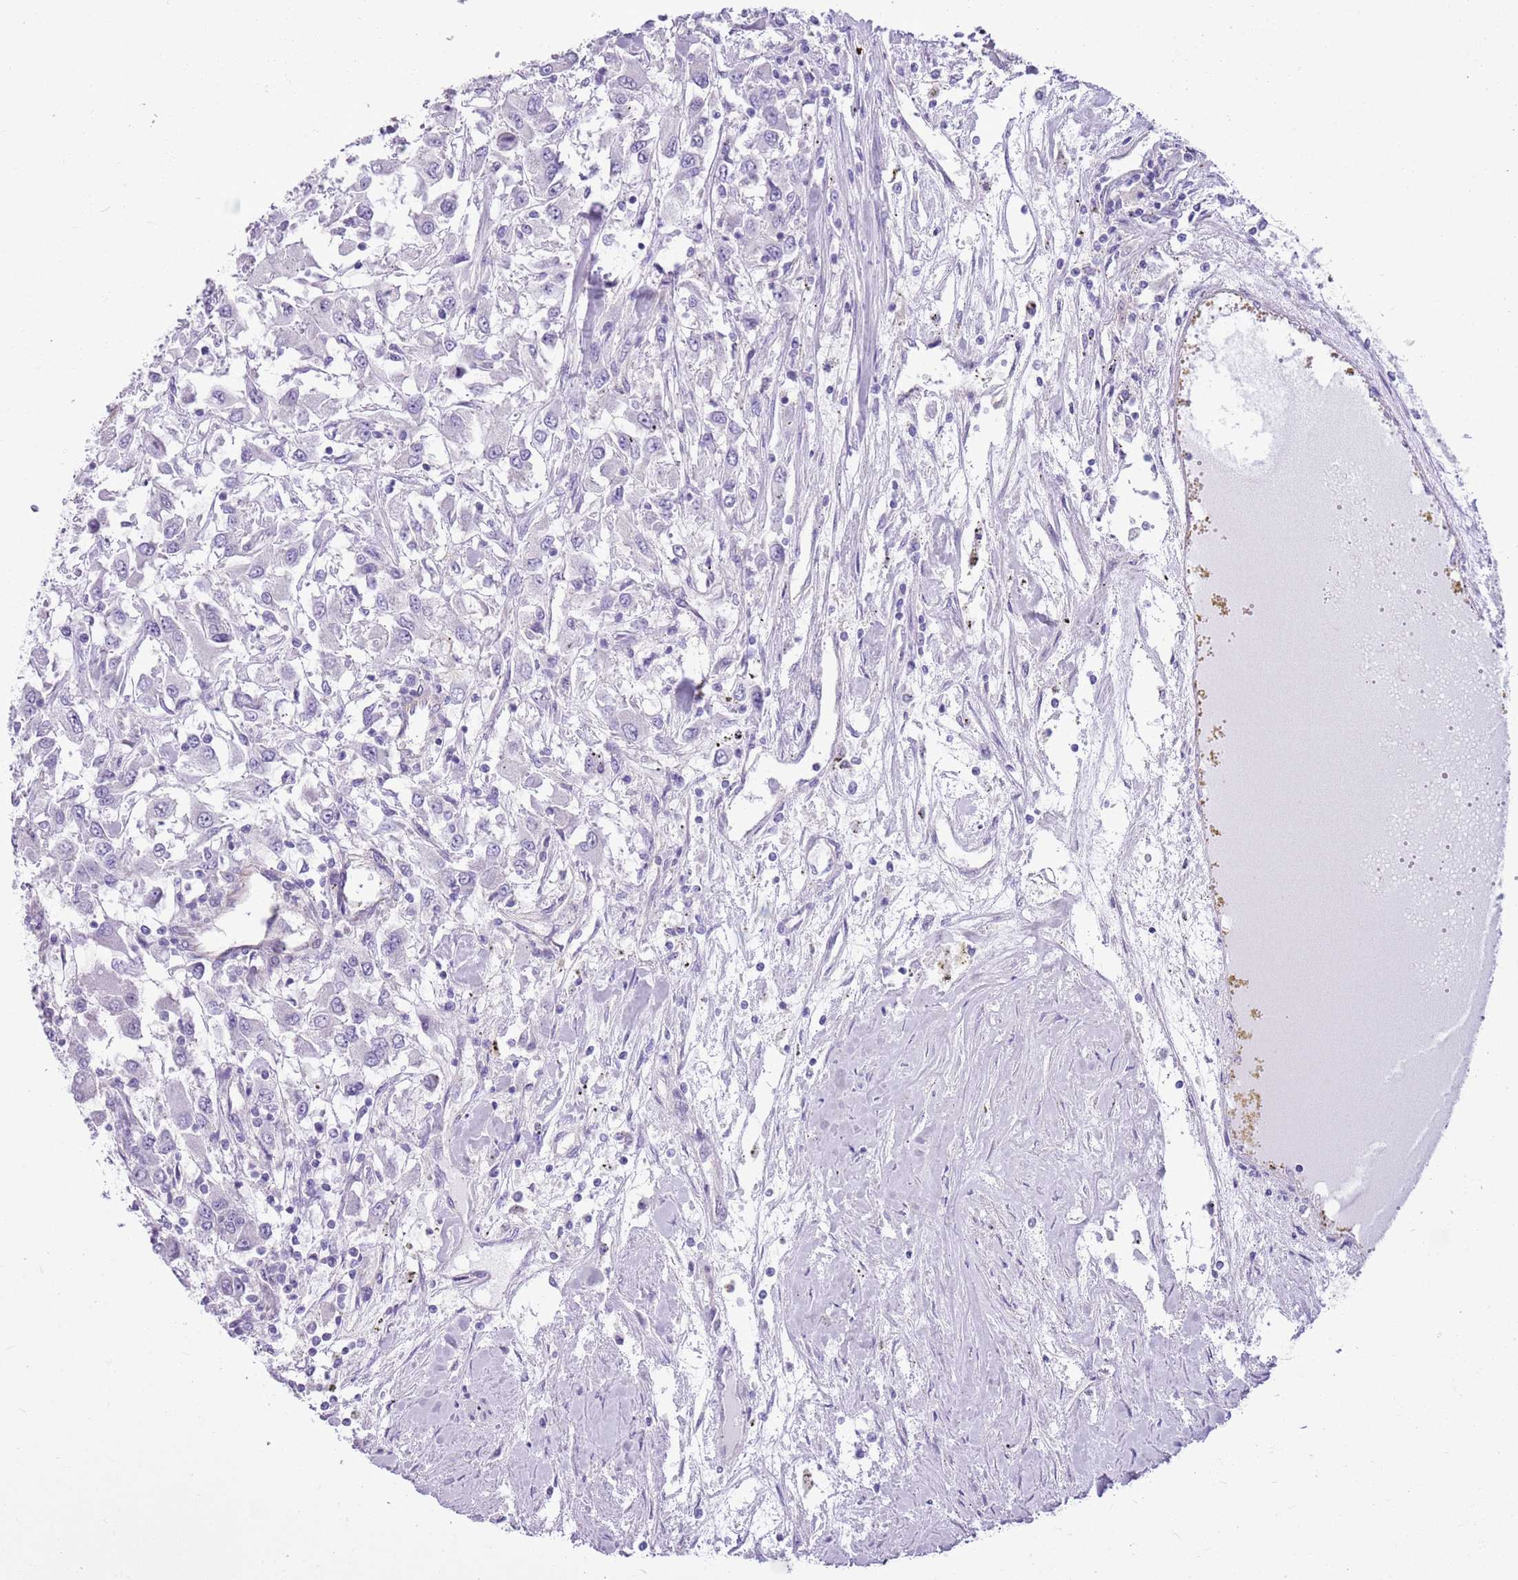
{"staining": {"intensity": "negative", "quantity": "none", "location": "none"}, "tissue": "renal cancer", "cell_type": "Tumor cells", "image_type": "cancer", "snomed": [{"axis": "morphology", "description": "Adenocarcinoma, NOS"}, {"axis": "topography", "description": "Kidney"}], "caption": "Immunohistochemical staining of human renal adenocarcinoma demonstrates no significant expression in tumor cells. Nuclei are stained in blue.", "gene": "PARP8", "patient": {"sex": "female", "age": 67}}